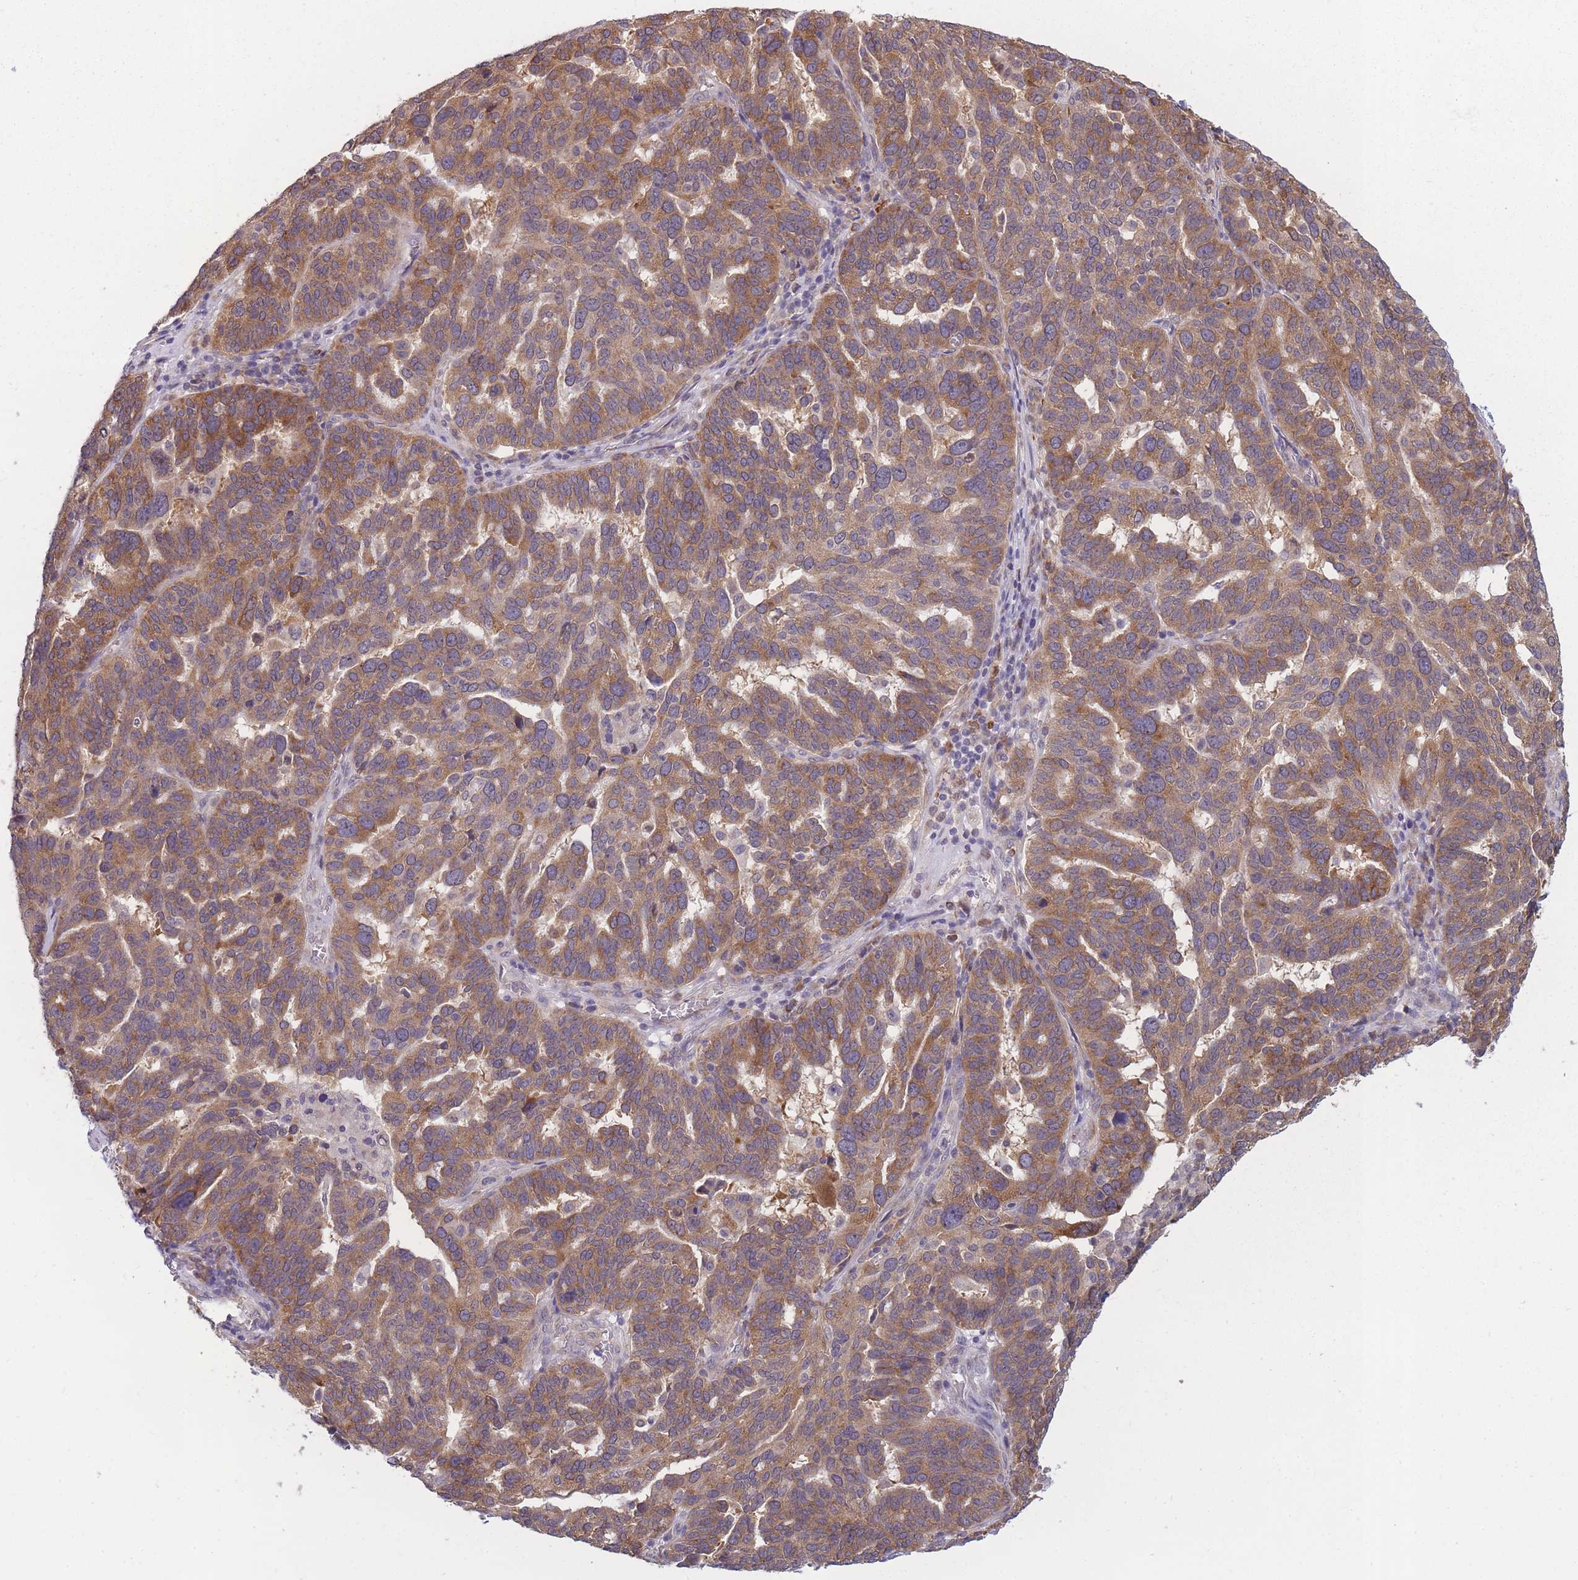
{"staining": {"intensity": "moderate", "quantity": ">75%", "location": "cytoplasmic/membranous"}, "tissue": "ovarian cancer", "cell_type": "Tumor cells", "image_type": "cancer", "snomed": [{"axis": "morphology", "description": "Cystadenocarcinoma, serous, NOS"}, {"axis": "topography", "description": "Ovary"}], "caption": "The immunohistochemical stain shows moderate cytoplasmic/membranous expression in tumor cells of serous cystadenocarcinoma (ovarian) tissue. (DAB (3,3'-diaminobenzidine) = brown stain, brightfield microscopy at high magnification).", "gene": "TMEM121", "patient": {"sex": "female", "age": 59}}